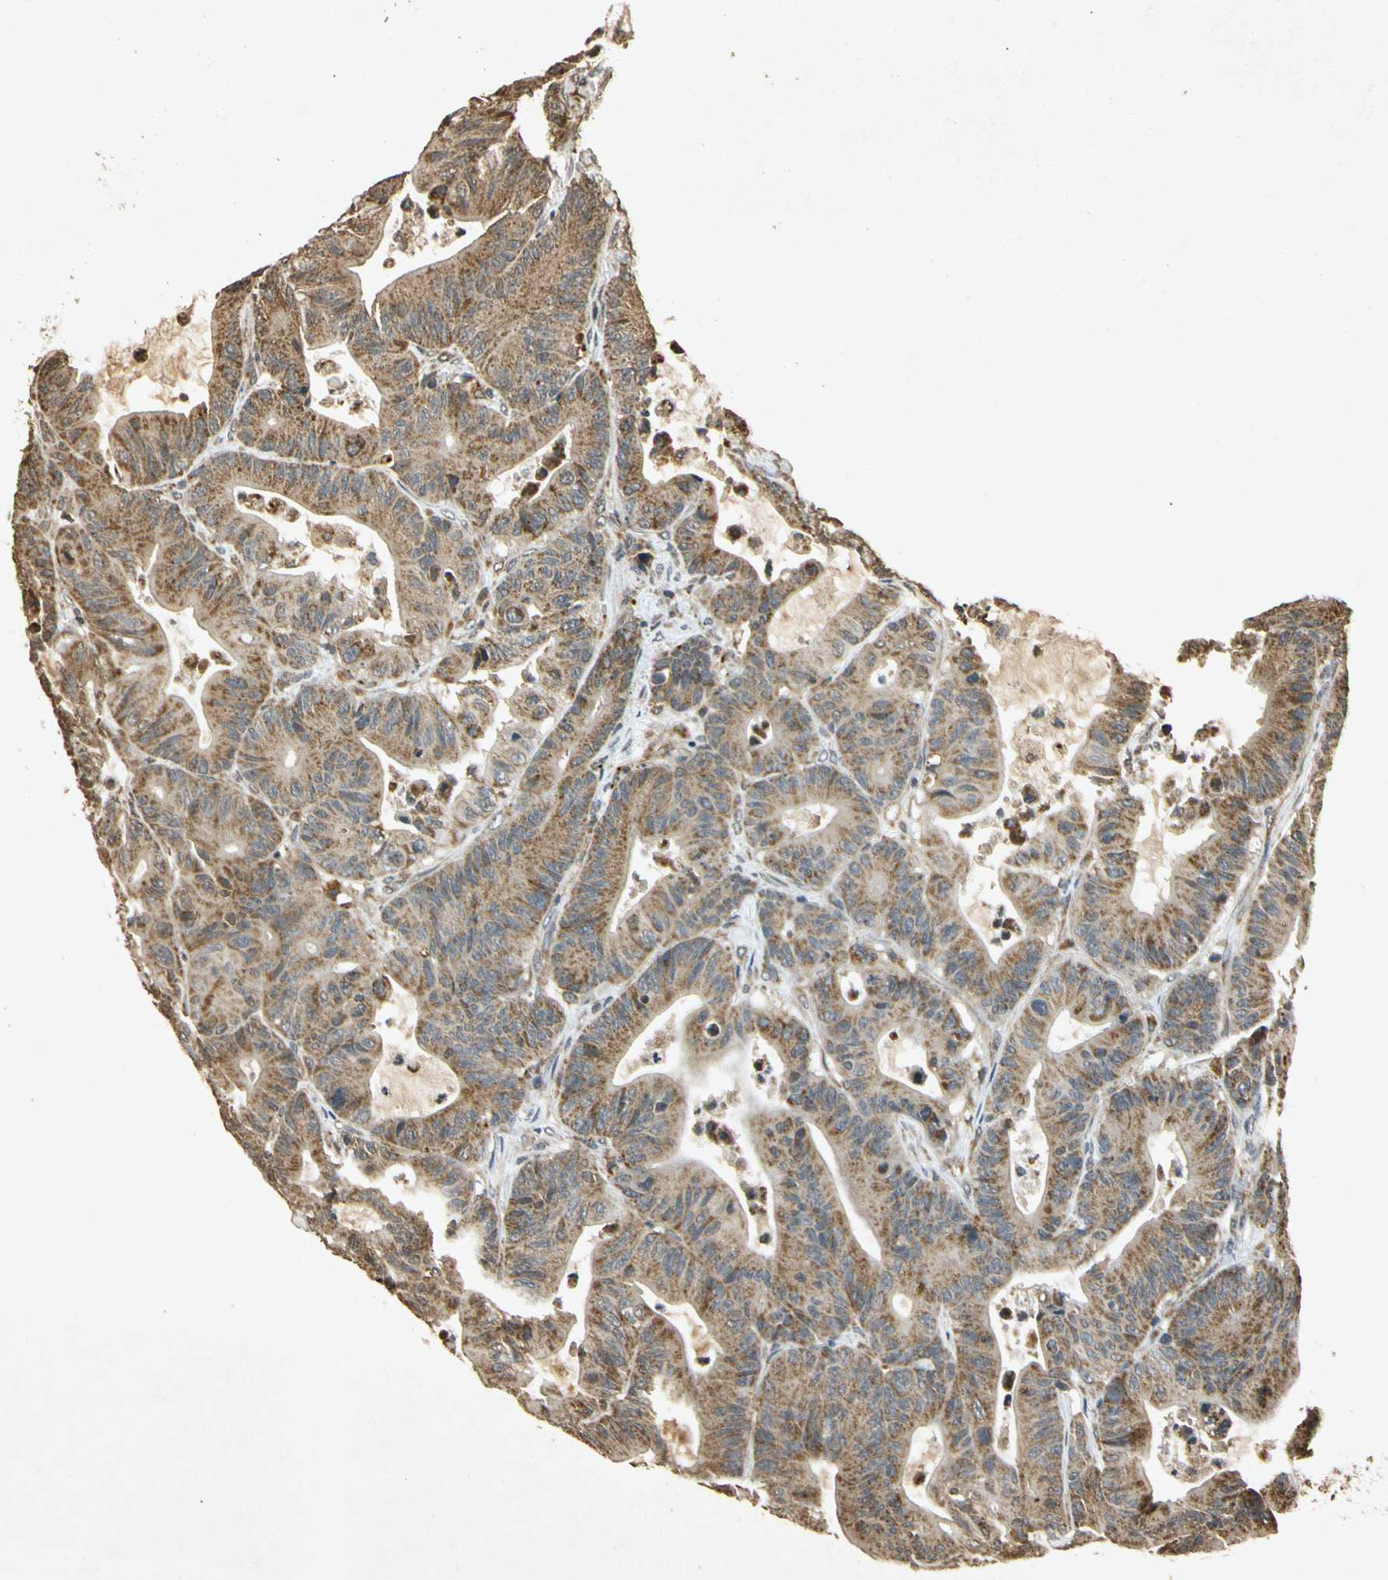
{"staining": {"intensity": "moderate", "quantity": ">75%", "location": "cytoplasmic/membranous"}, "tissue": "colorectal cancer", "cell_type": "Tumor cells", "image_type": "cancer", "snomed": [{"axis": "morphology", "description": "Adenocarcinoma, NOS"}, {"axis": "topography", "description": "Colon"}], "caption": "Protein expression analysis of human colorectal cancer reveals moderate cytoplasmic/membranous positivity in about >75% of tumor cells.", "gene": "PRDX3", "patient": {"sex": "female", "age": 84}}